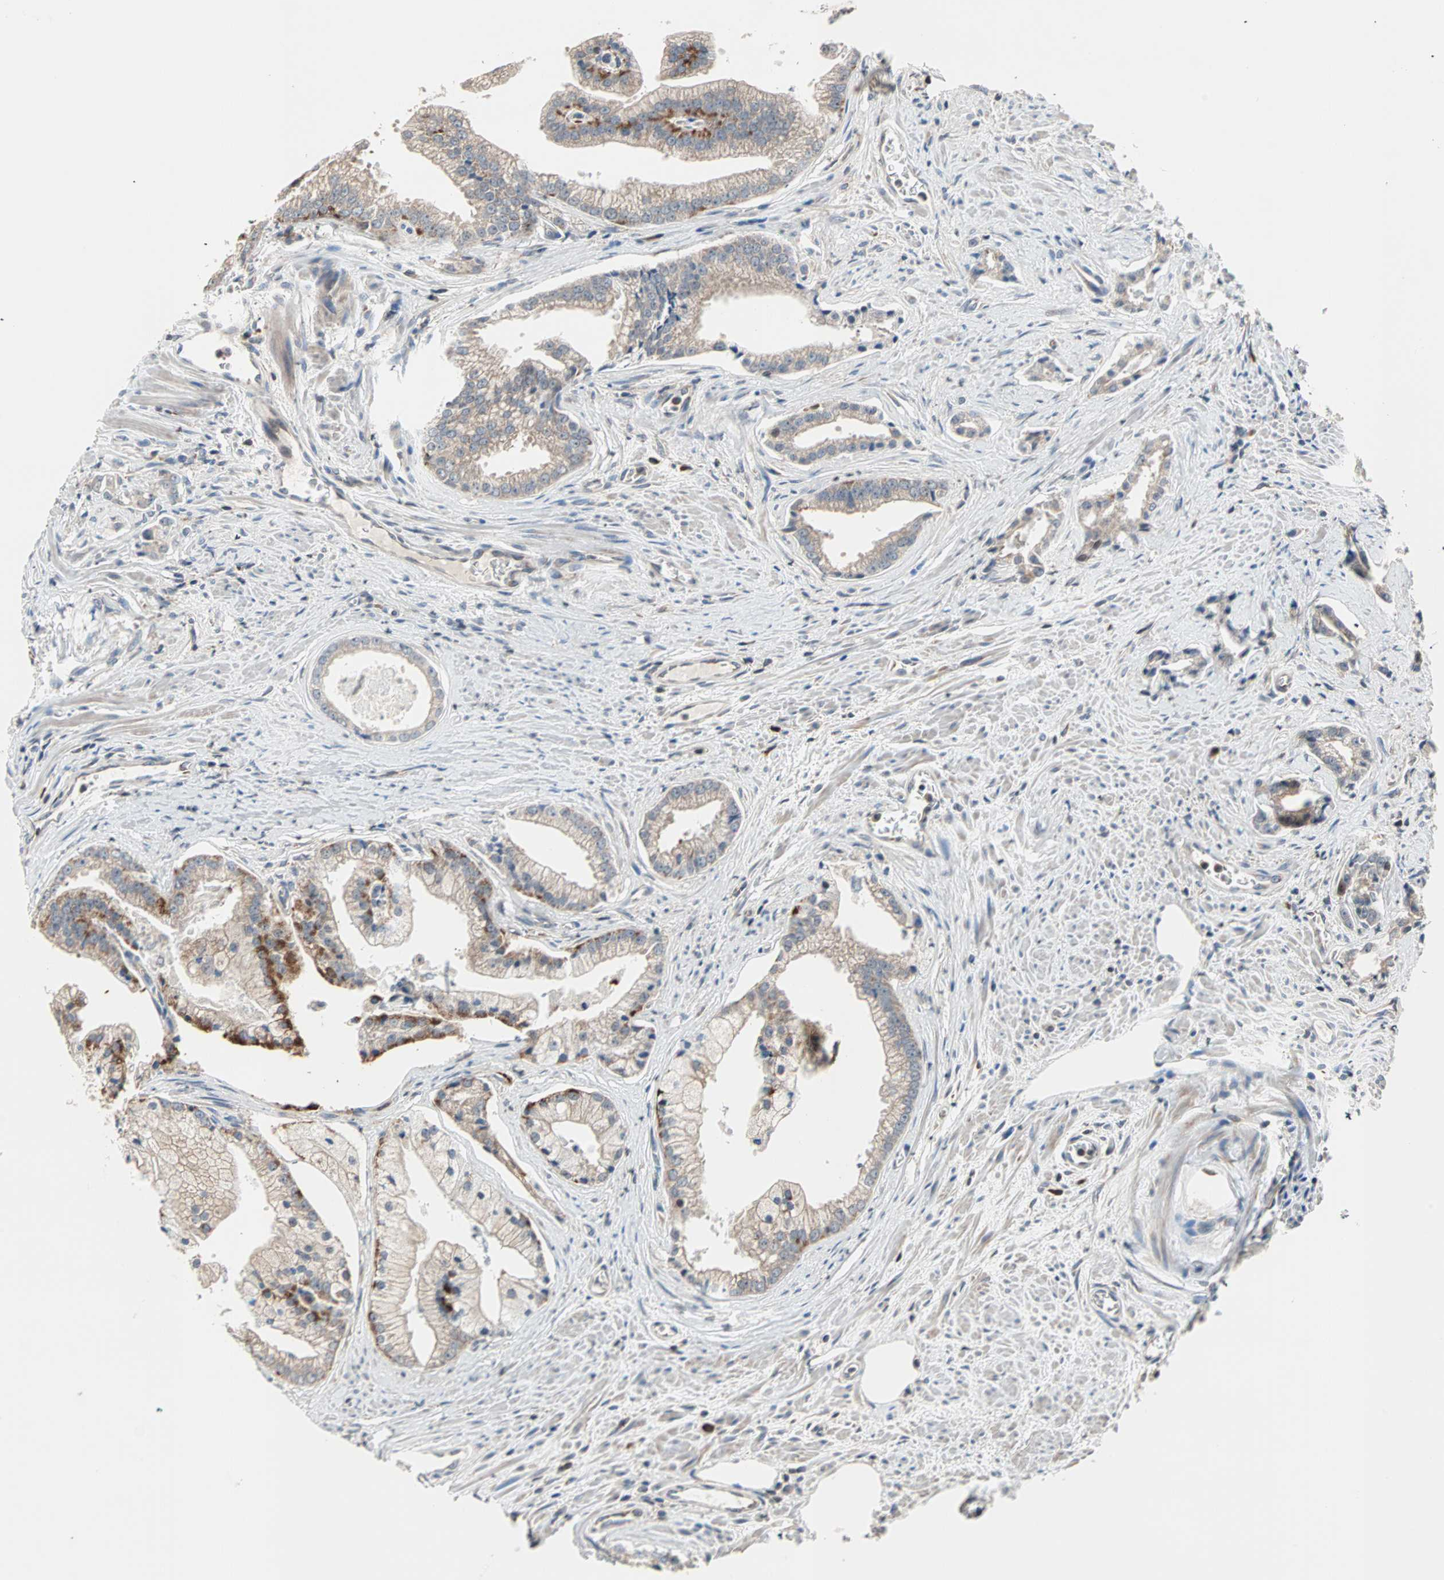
{"staining": {"intensity": "weak", "quantity": "25%-75%", "location": "cytoplasmic/membranous"}, "tissue": "prostate cancer", "cell_type": "Tumor cells", "image_type": "cancer", "snomed": [{"axis": "morphology", "description": "Adenocarcinoma, High grade"}, {"axis": "topography", "description": "Prostate"}], "caption": "Immunohistochemical staining of human prostate cancer exhibits low levels of weak cytoplasmic/membranous positivity in approximately 25%-75% of tumor cells.", "gene": "SAR1A", "patient": {"sex": "male", "age": 67}}